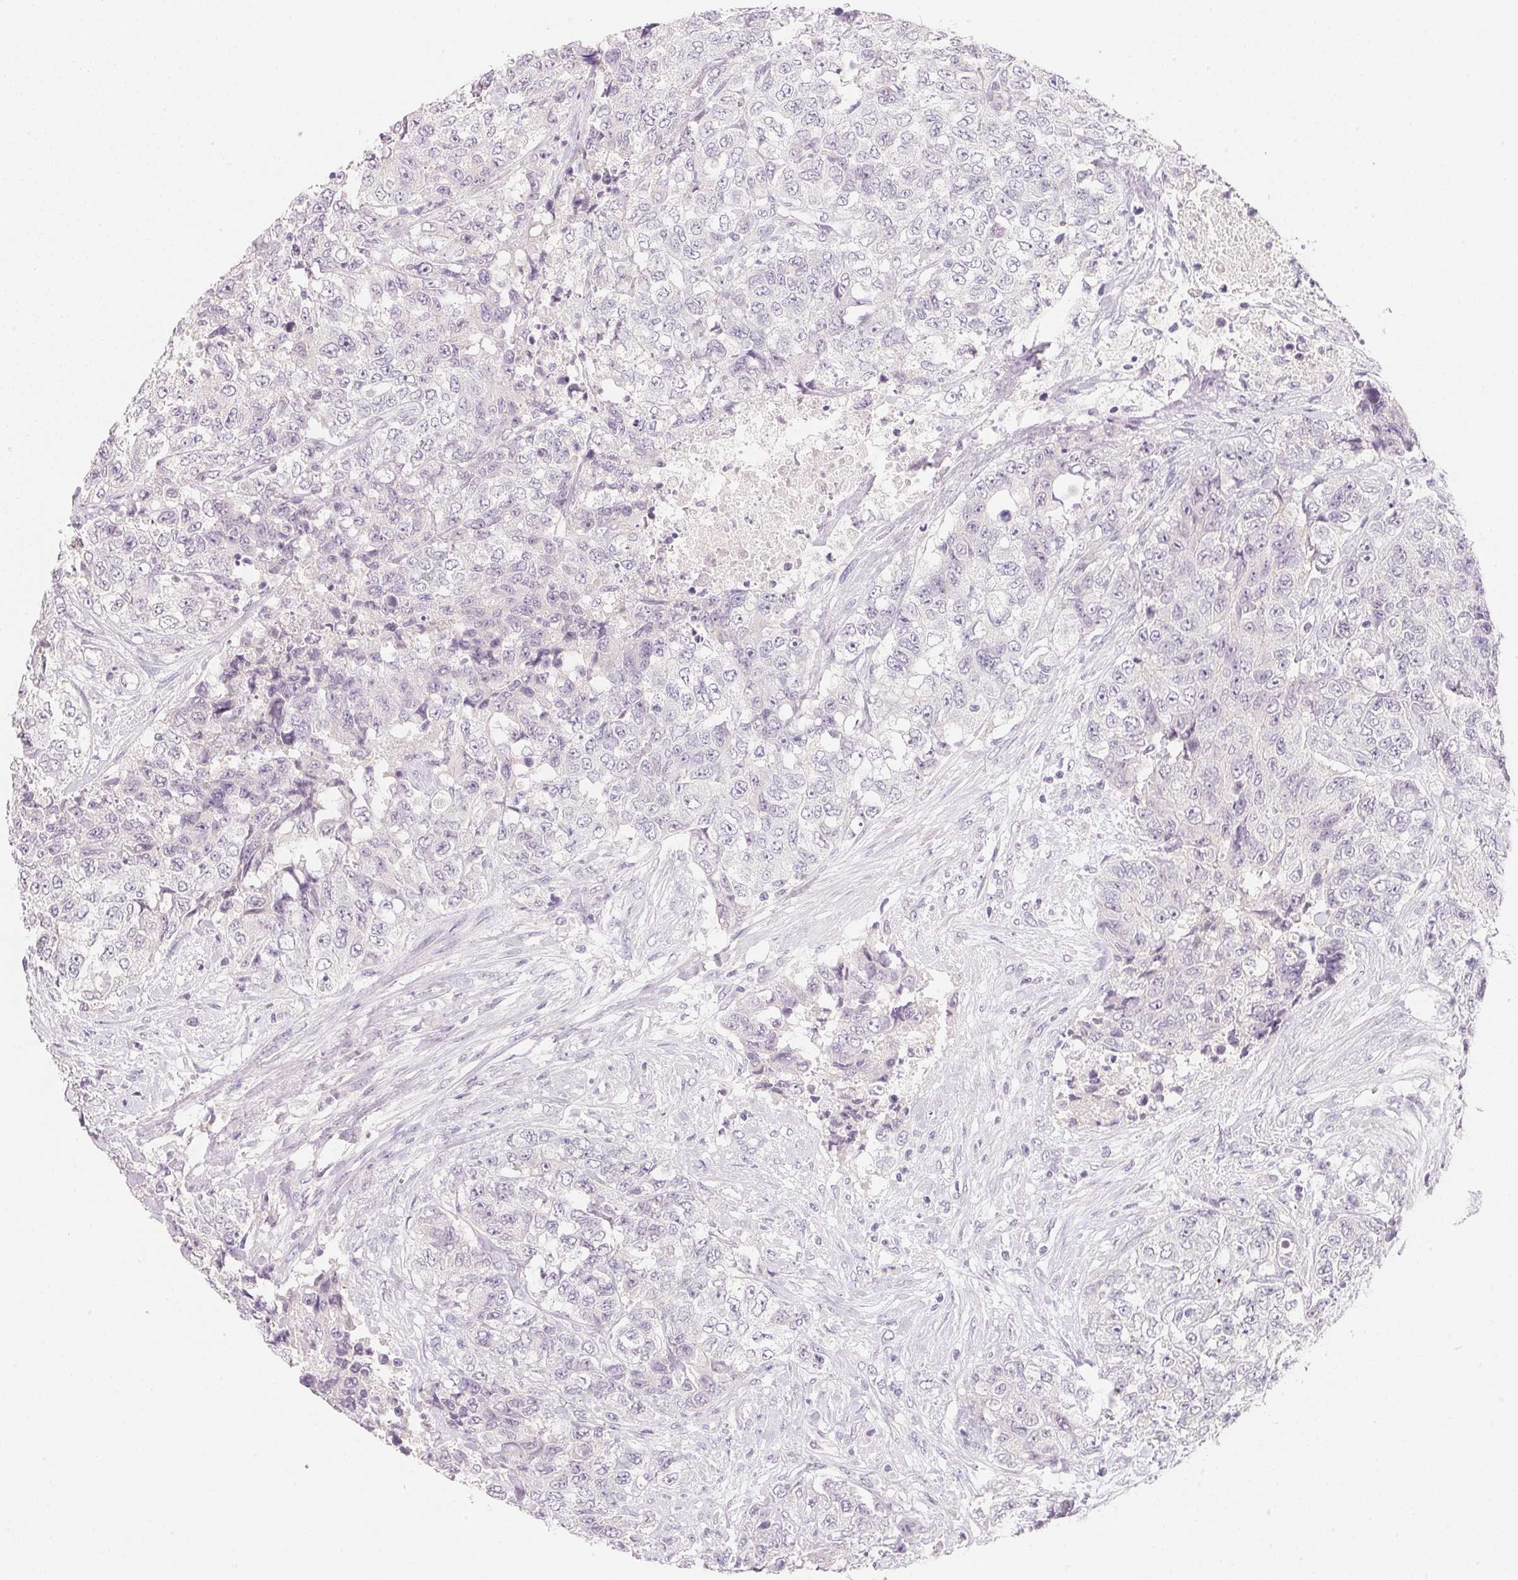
{"staining": {"intensity": "negative", "quantity": "none", "location": "none"}, "tissue": "urothelial cancer", "cell_type": "Tumor cells", "image_type": "cancer", "snomed": [{"axis": "morphology", "description": "Urothelial carcinoma, High grade"}, {"axis": "topography", "description": "Urinary bladder"}], "caption": "Urothelial cancer stained for a protein using IHC demonstrates no expression tumor cells.", "gene": "MCOLN3", "patient": {"sex": "female", "age": 78}}